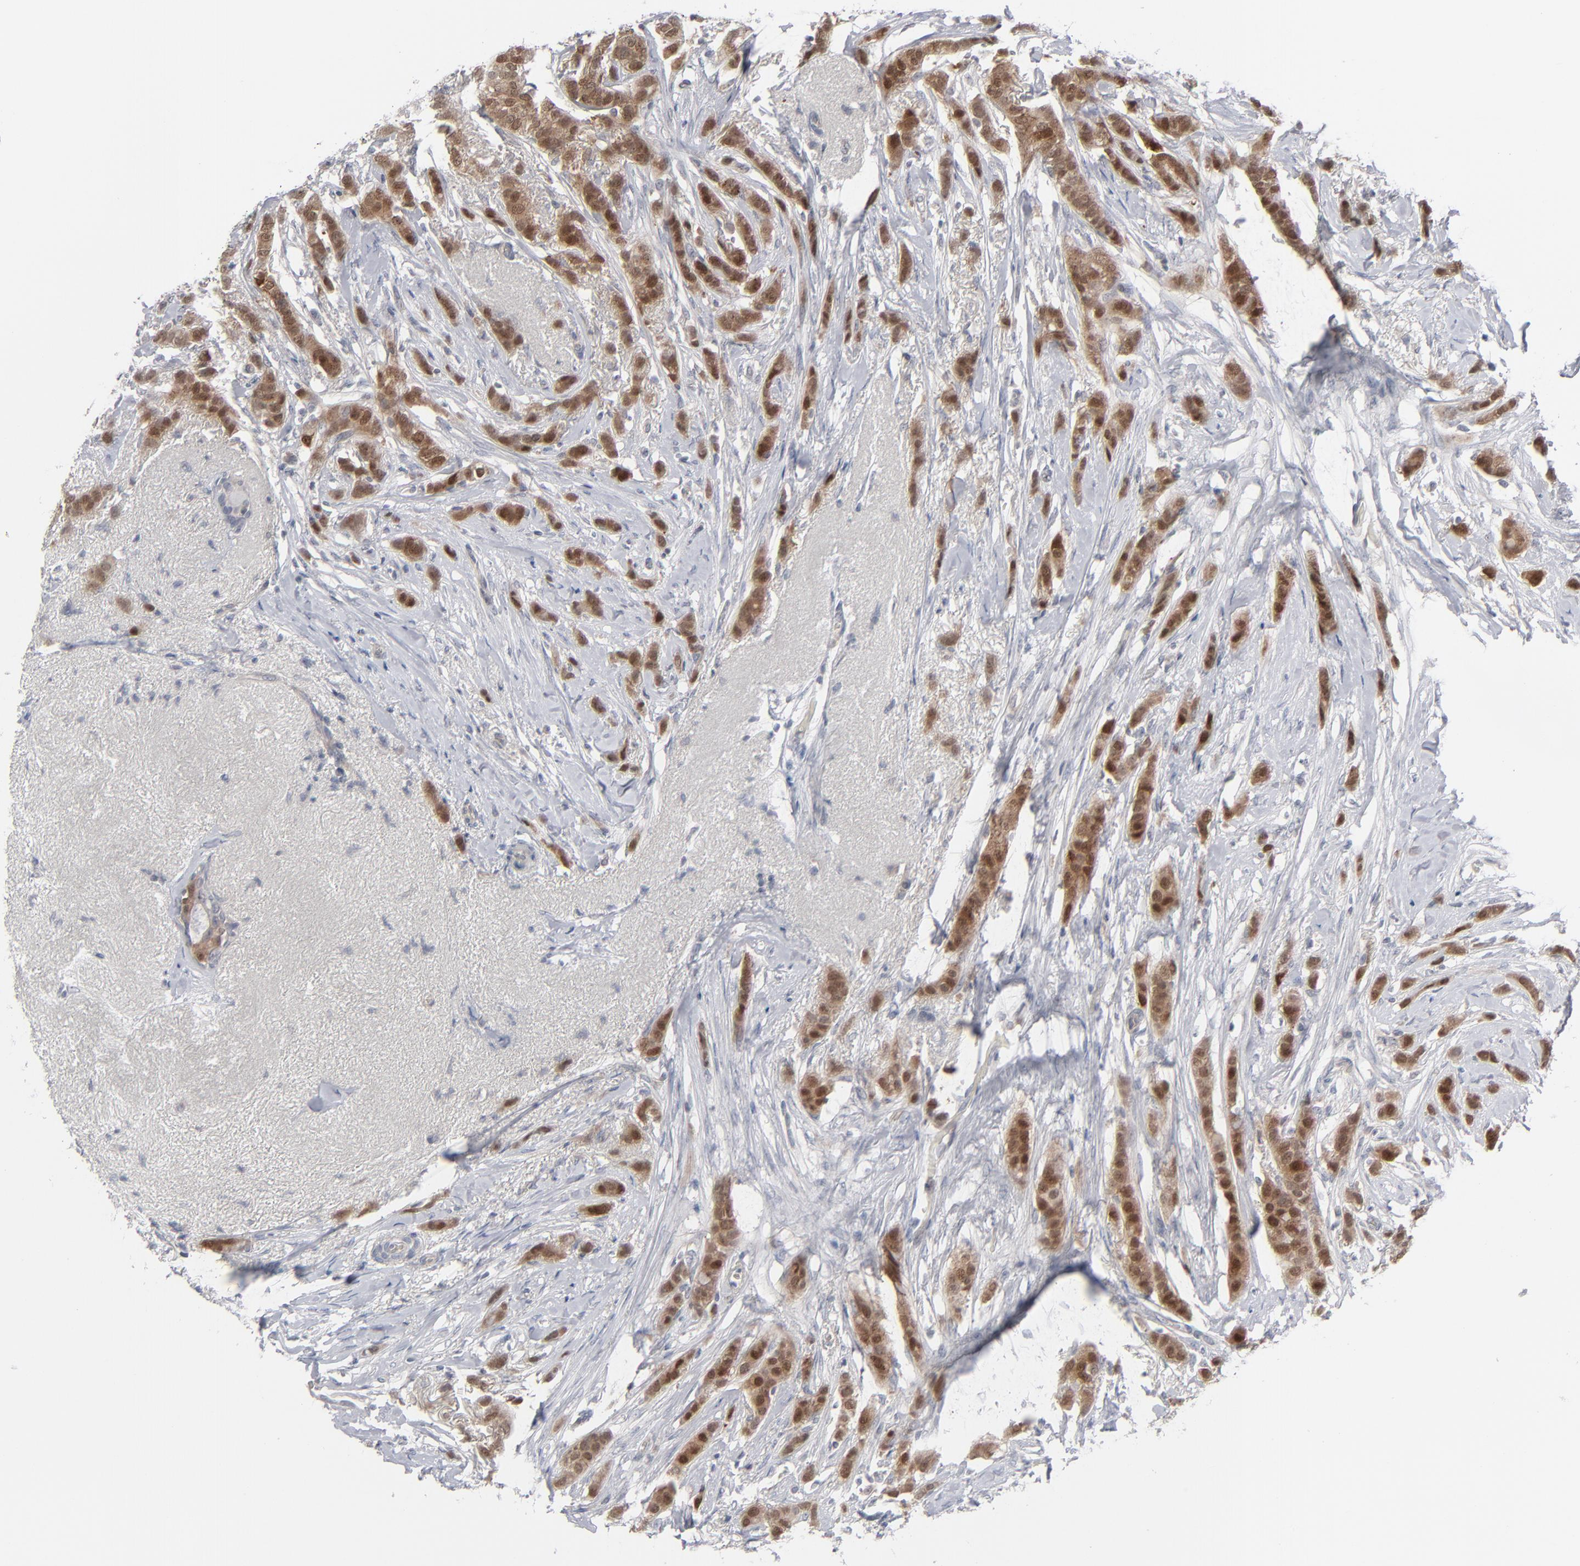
{"staining": {"intensity": "moderate", "quantity": ">75%", "location": "cytoplasmic/membranous,nuclear"}, "tissue": "breast cancer", "cell_type": "Tumor cells", "image_type": "cancer", "snomed": [{"axis": "morphology", "description": "Lobular carcinoma"}, {"axis": "topography", "description": "Breast"}], "caption": "Approximately >75% of tumor cells in lobular carcinoma (breast) demonstrate moderate cytoplasmic/membranous and nuclear protein positivity as visualized by brown immunohistochemical staining.", "gene": "POF1B", "patient": {"sex": "female", "age": 55}}